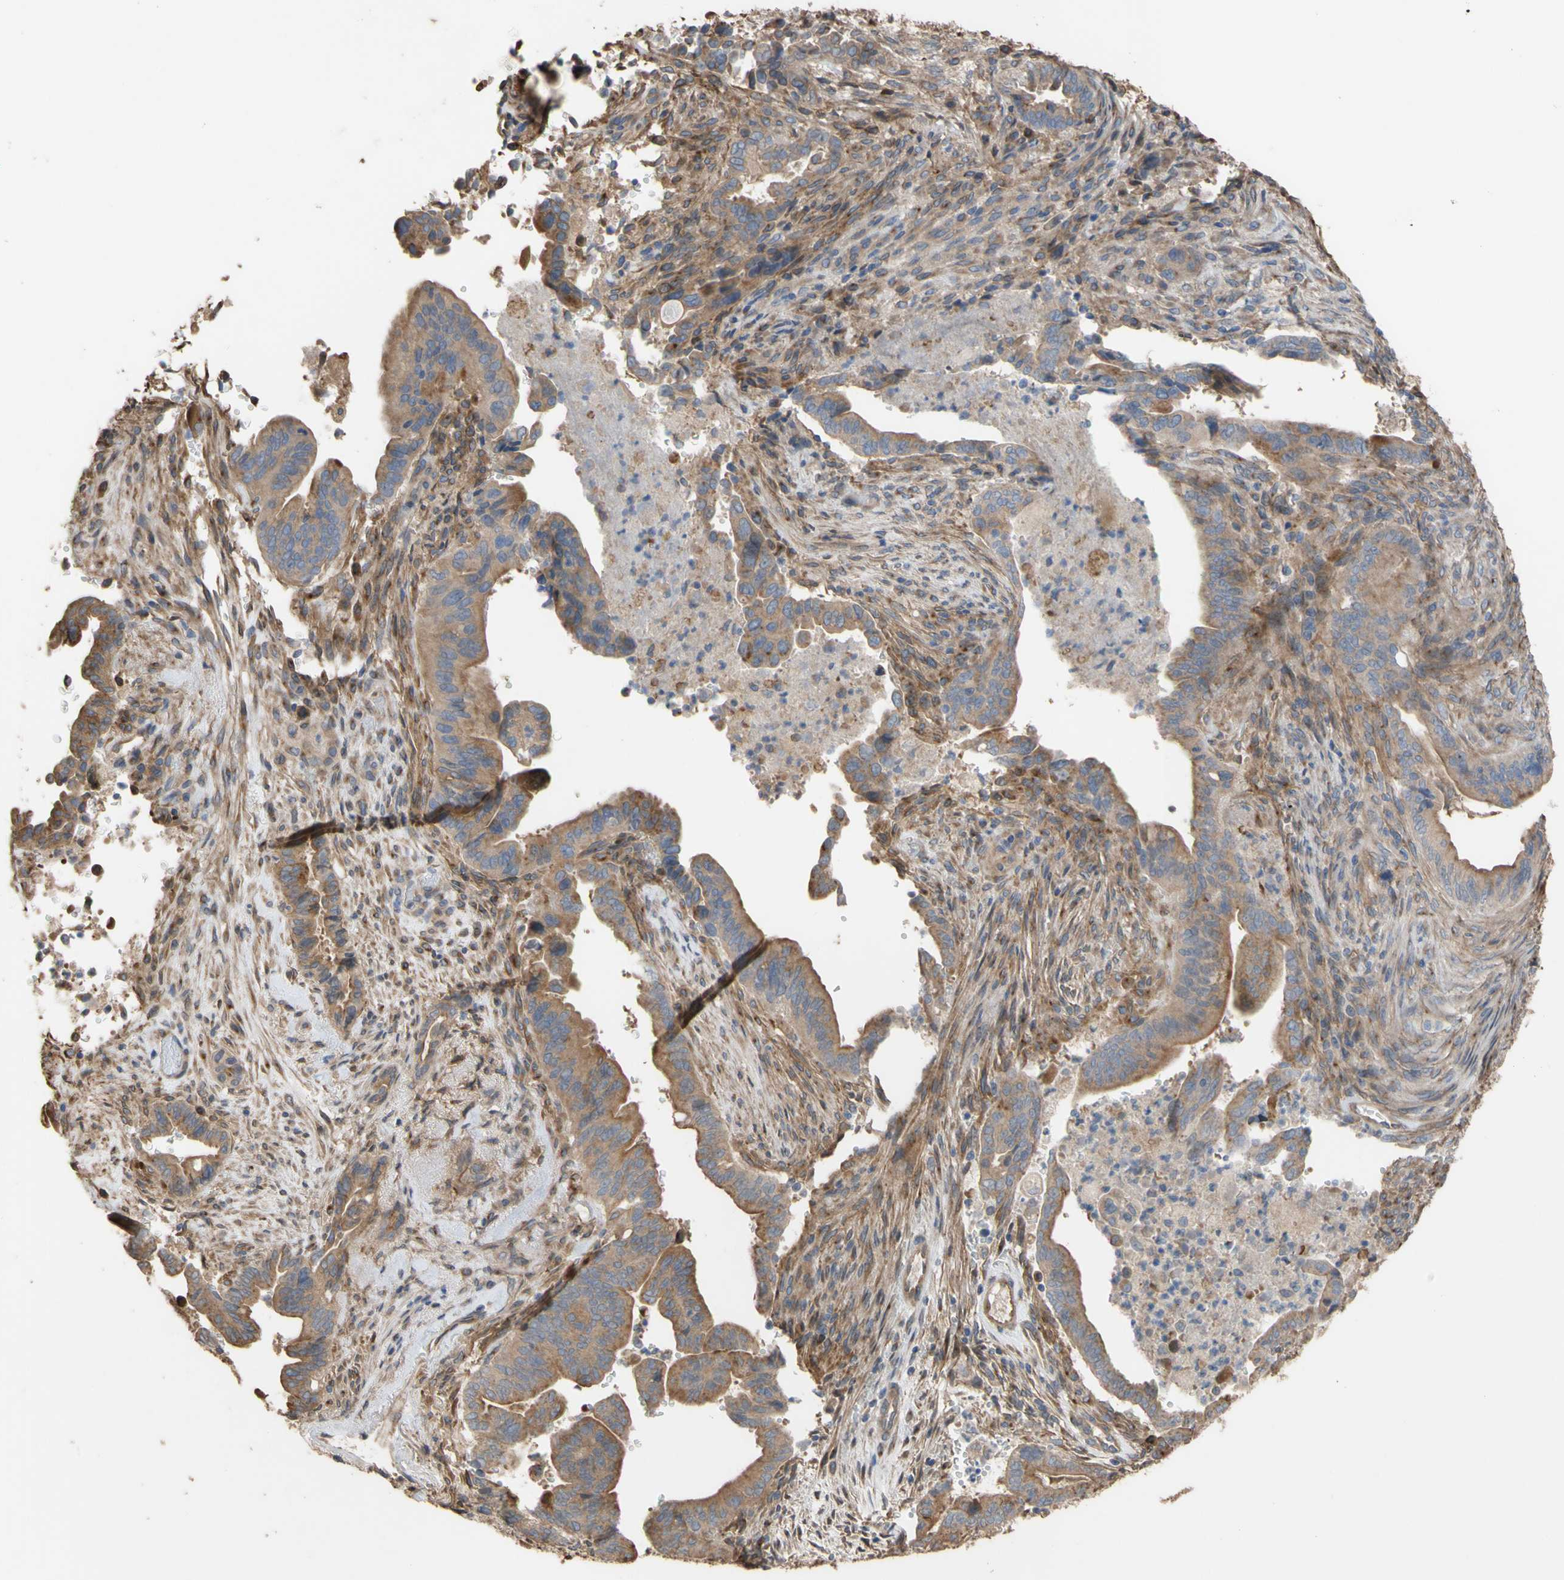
{"staining": {"intensity": "moderate", "quantity": ">75%", "location": "cytoplasmic/membranous"}, "tissue": "pancreatic cancer", "cell_type": "Tumor cells", "image_type": "cancer", "snomed": [{"axis": "morphology", "description": "Adenocarcinoma, NOS"}, {"axis": "topography", "description": "Pancreas"}], "caption": "Pancreatic cancer stained with a brown dye demonstrates moderate cytoplasmic/membranous positive positivity in about >75% of tumor cells.", "gene": "NECTIN3", "patient": {"sex": "male", "age": 70}}